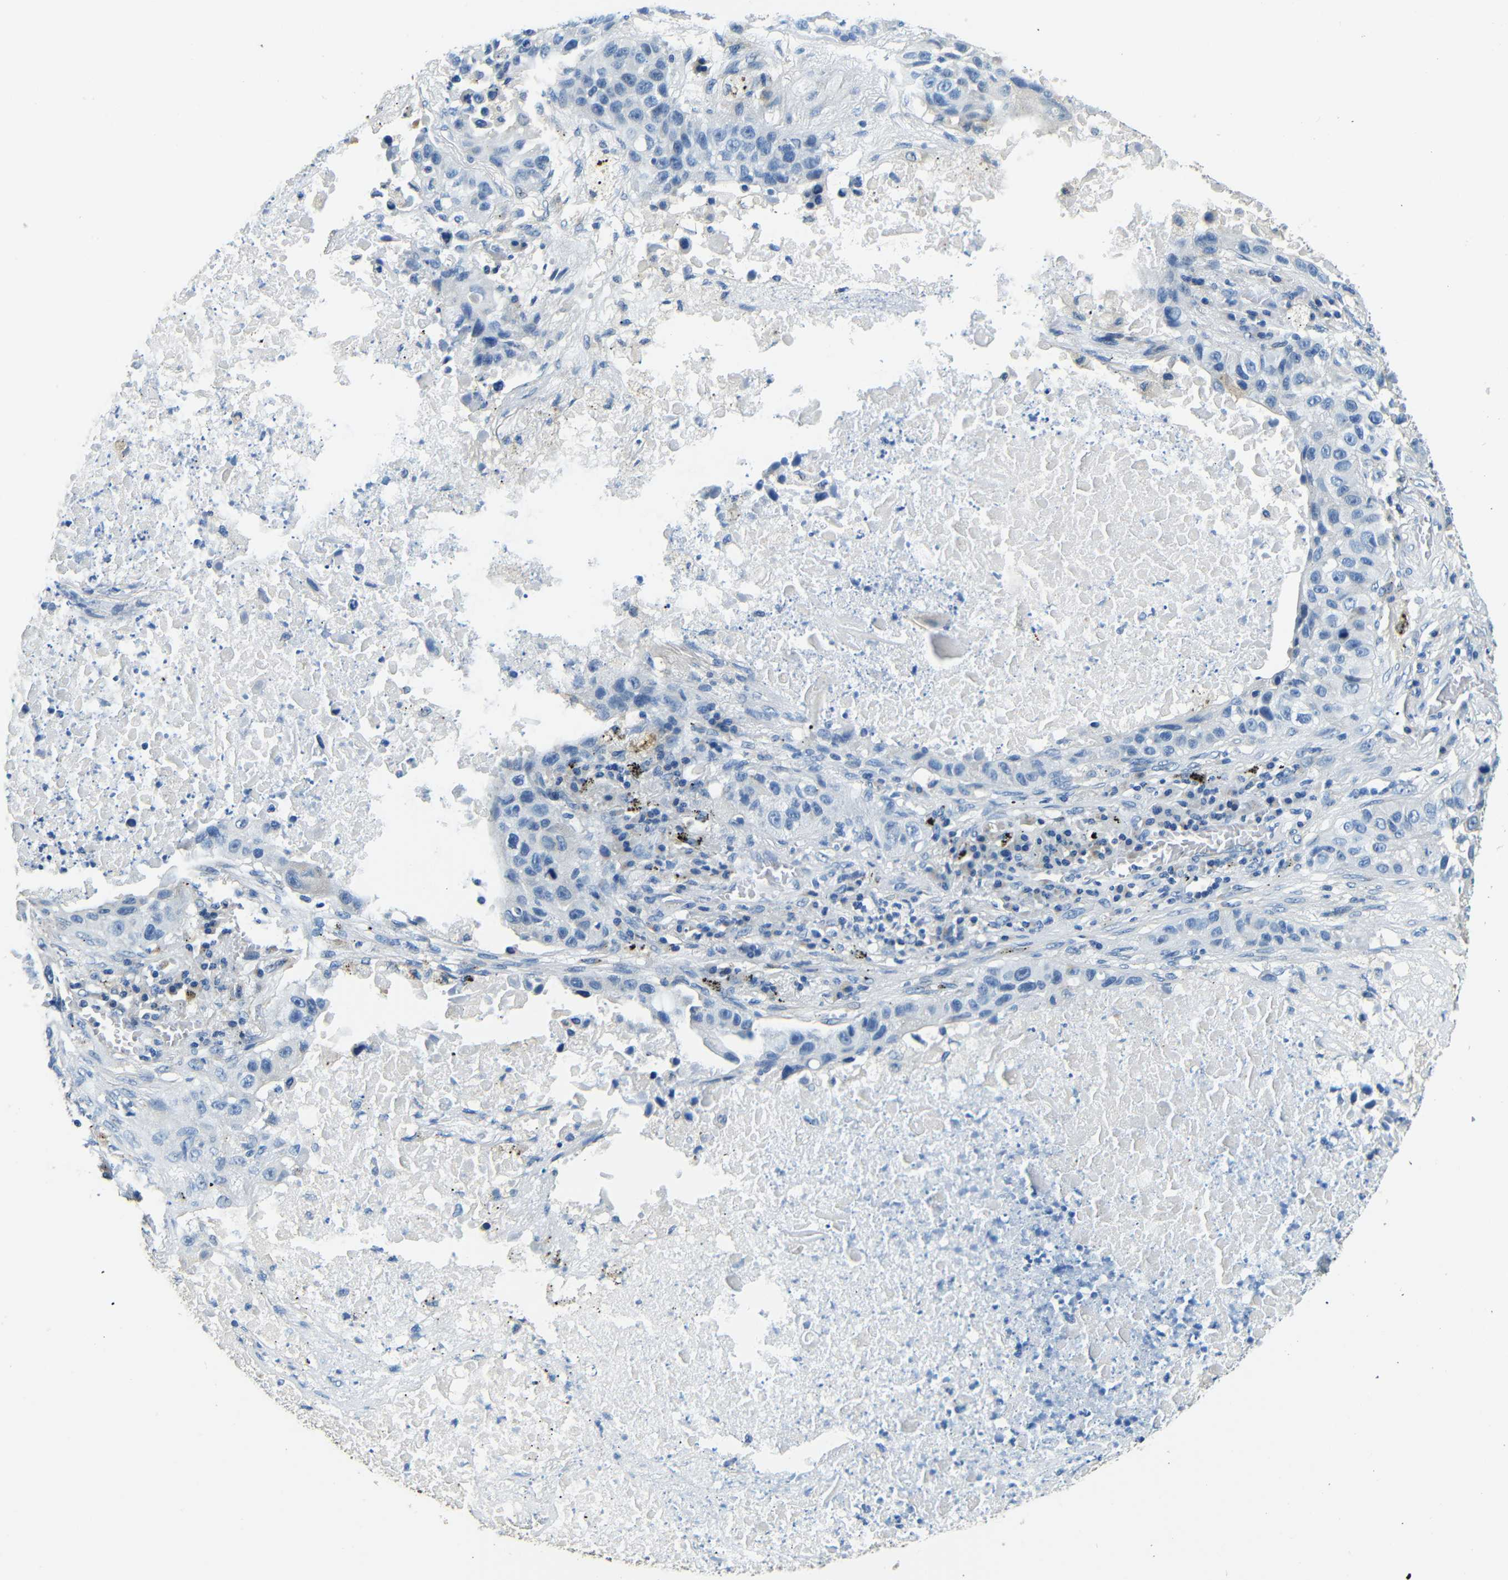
{"staining": {"intensity": "negative", "quantity": "none", "location": "none"}, "tissue": "lung cancer", "cell_type": "Tumor cells", "image_type": "cancer", "snomed": [{"axis": "morphology", "description": "Squamous cell carcinoma, NOS"}, {"axis": "topography", "description": "Lung"}], "caption": "IHC micrograph of neoplastic tissue: human lung cancer (squamous cell carcinoma) stained with DAB (3,3'-diaminobenzidine) exhibits no significant protein staining in tumor cells.", "gene": "FMO5", "patient": {"sex": "male", "age": 57}}